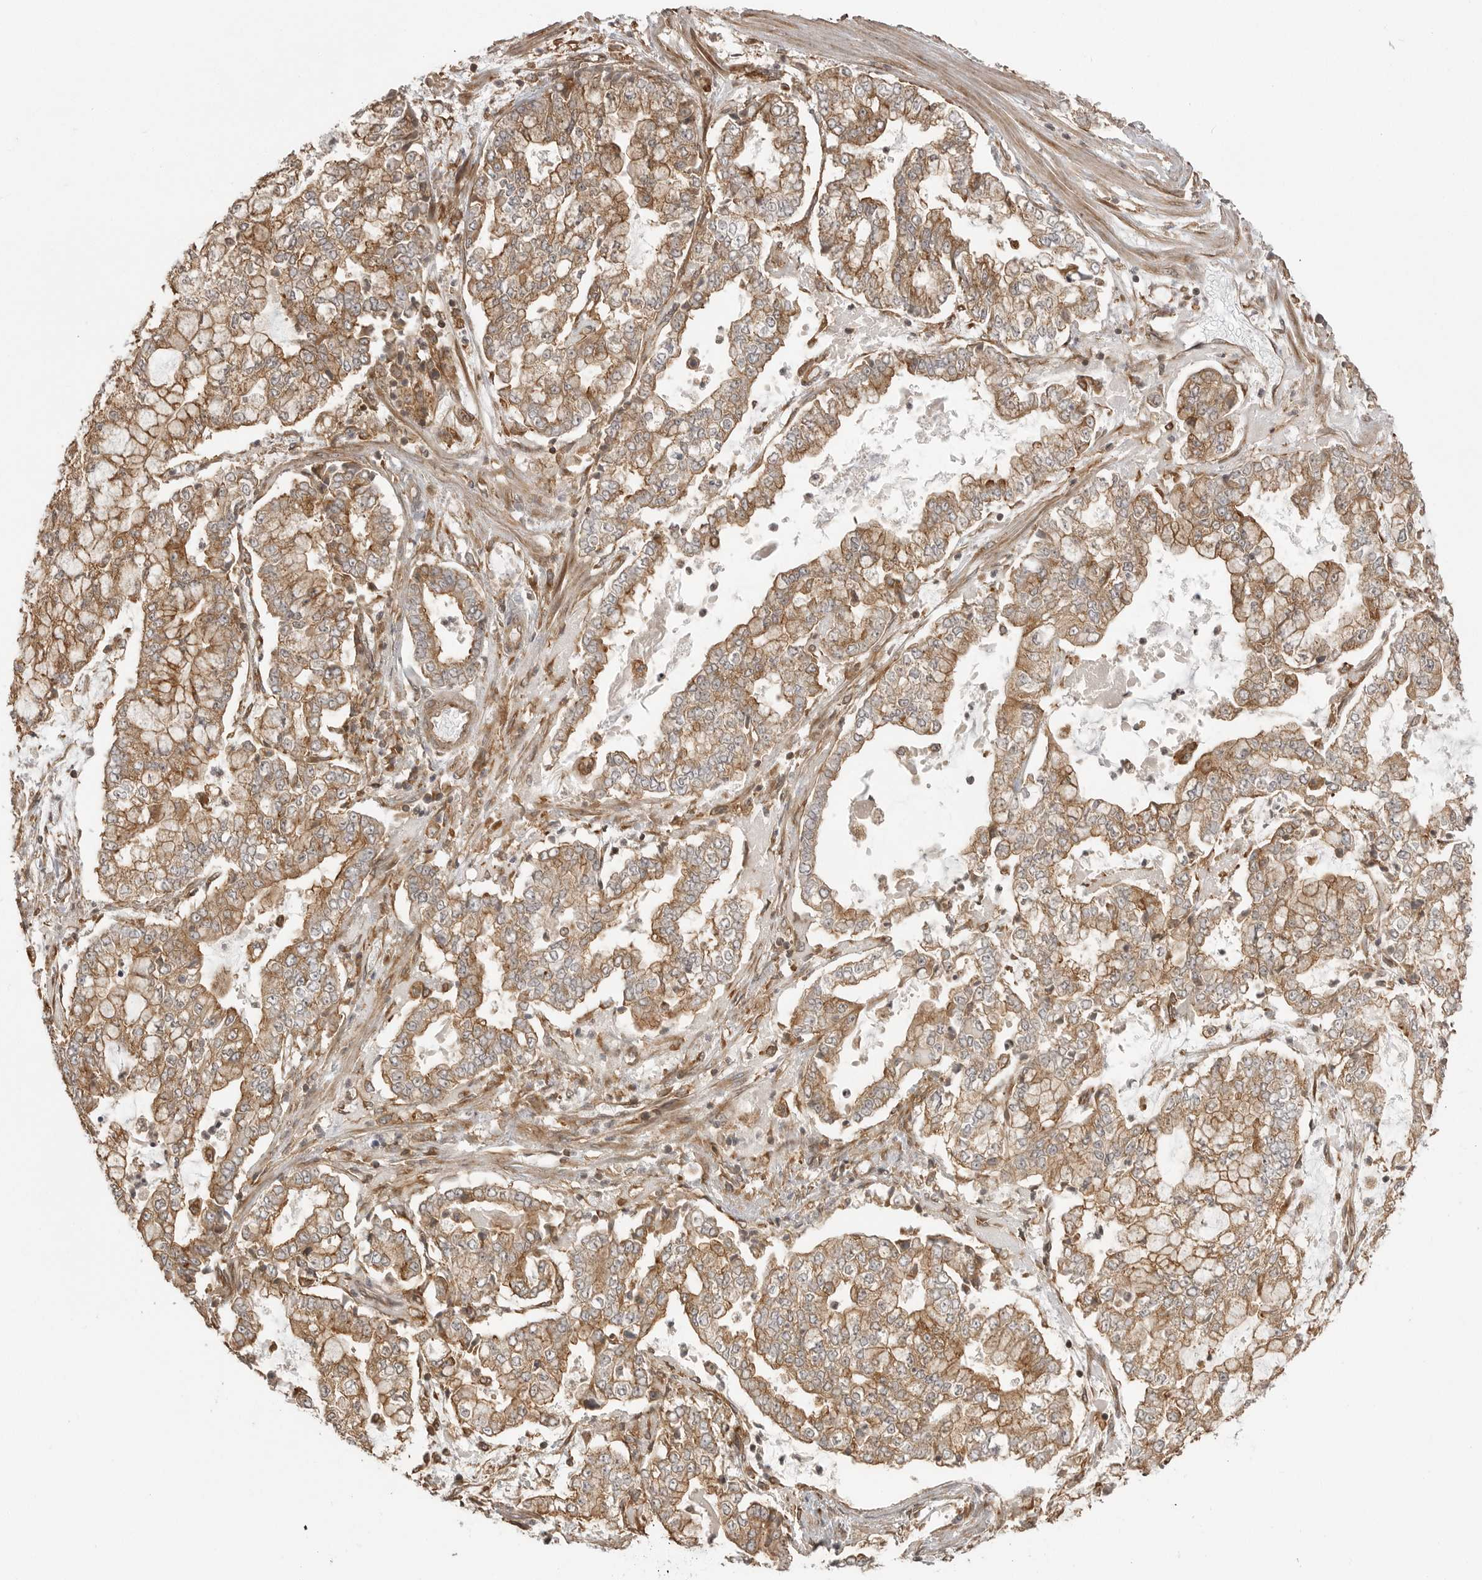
{"staining": {"intensity": "moderate", "quantity": ">75%", "location": "cytoplasmic/membranous"}, "tissue": "stomach cancer", "cell_type": "Tumor cells", "image_type": "cancer", "snomed": [{"axis": "morphology", "description": "Adenocarcinoma, NOS"}, {"axis": "topography", "description": "Stomach"}], "caption": "Stomach adenocarcinoma stained with IHC demonstrates moderate cytoplasmic/membranous expression in approximately >75% of tumor cells.", "gene": "FAT3", "patient": {"sex": "male", "age": 76}}